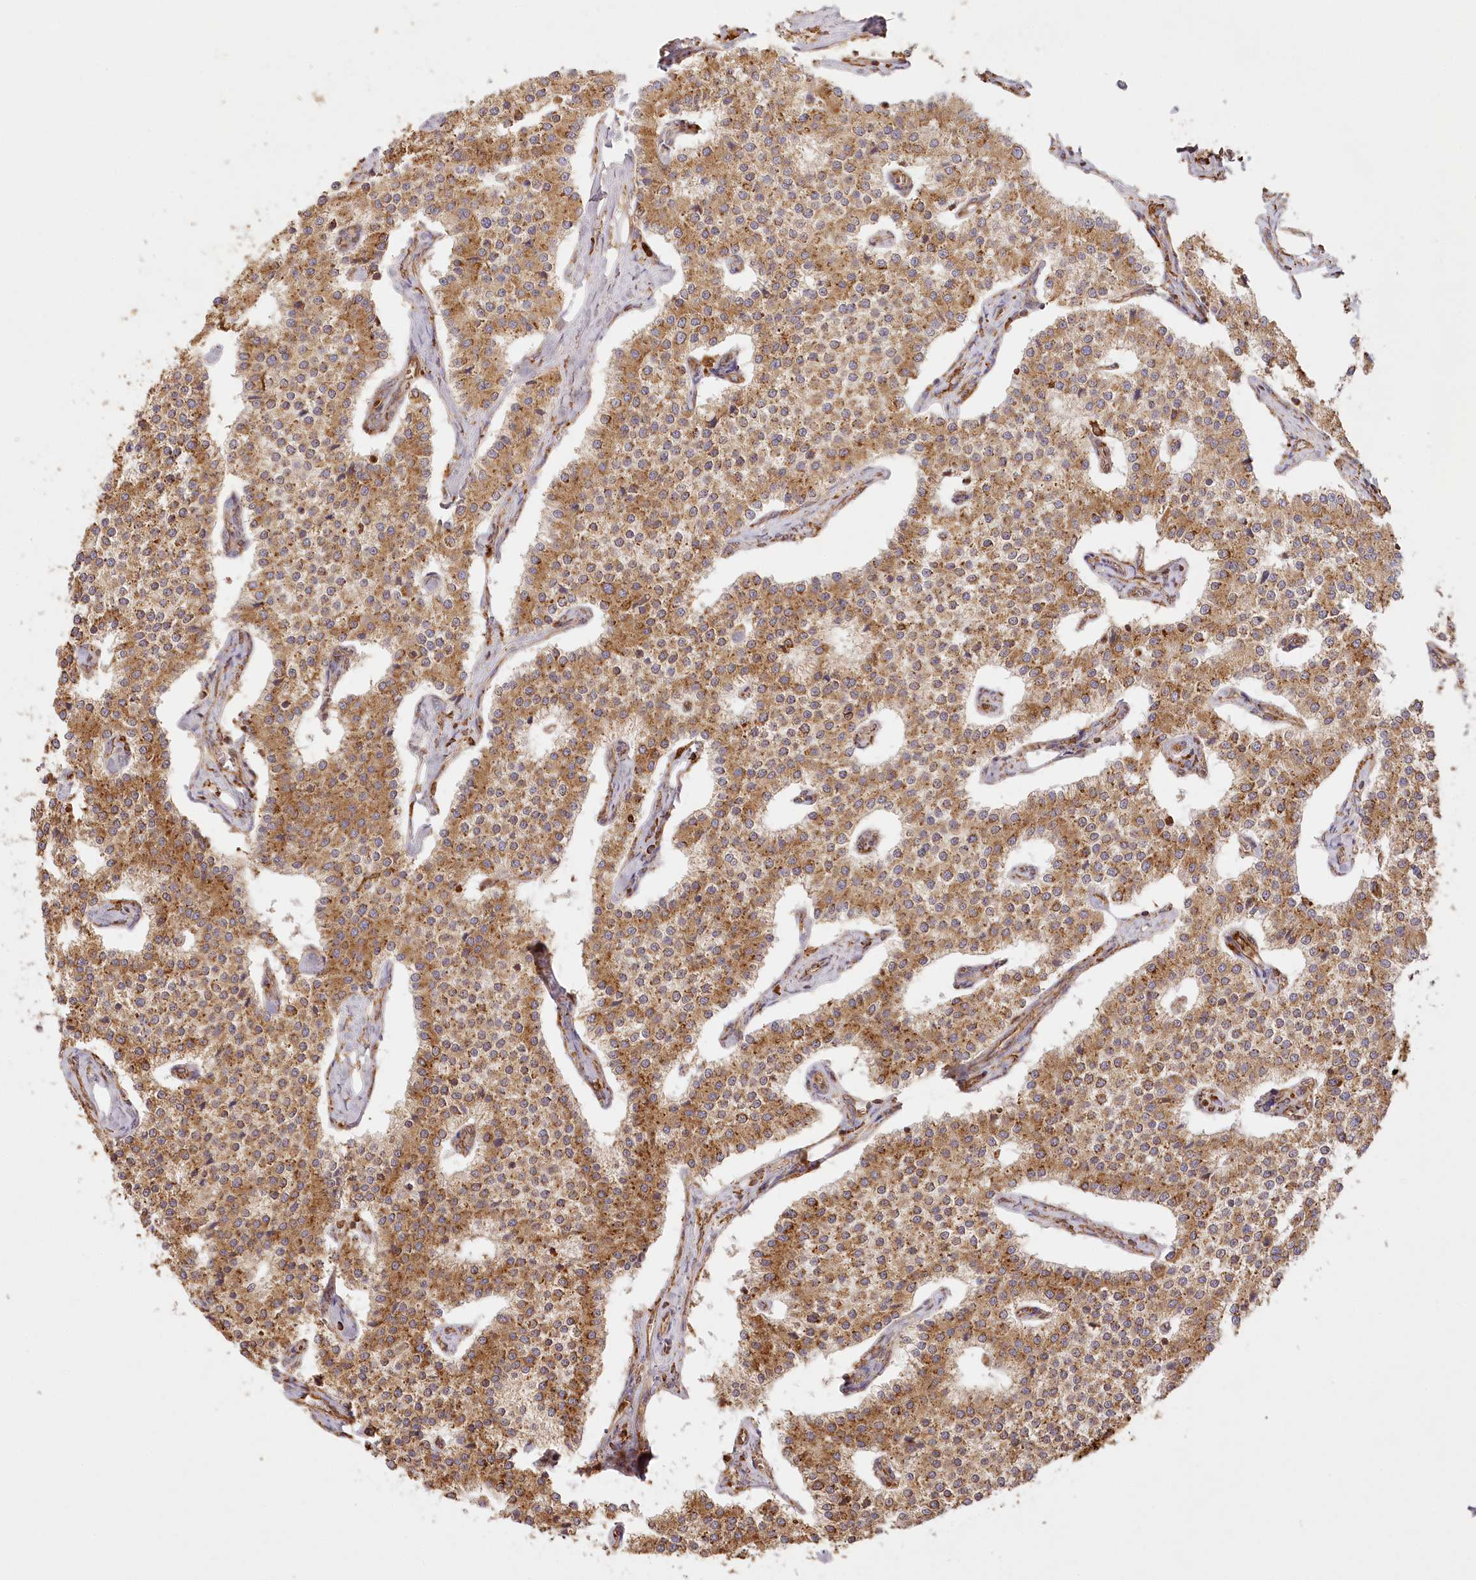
{"staining": {"intensity": "moderate", "quantity": ">75%", "location": "cytoplasmic/membranous"}, "tissue": "carcinoid", "cell_type": "Tumor cells", "image_type": "cancer", "snomed": [{"axis": "morphology", "description": "Carcinoid, malignant, NOS"}, {"axis": "topography", "description": "Colon"}], "caption": "Protein staining of malignant carcinoid tissue demonstrates moderate cytoplasmic/membranous positivity in about >75% of tumor cells.", "gene": "ACAP2", "patient": {"sex": "female", "age": 52}}